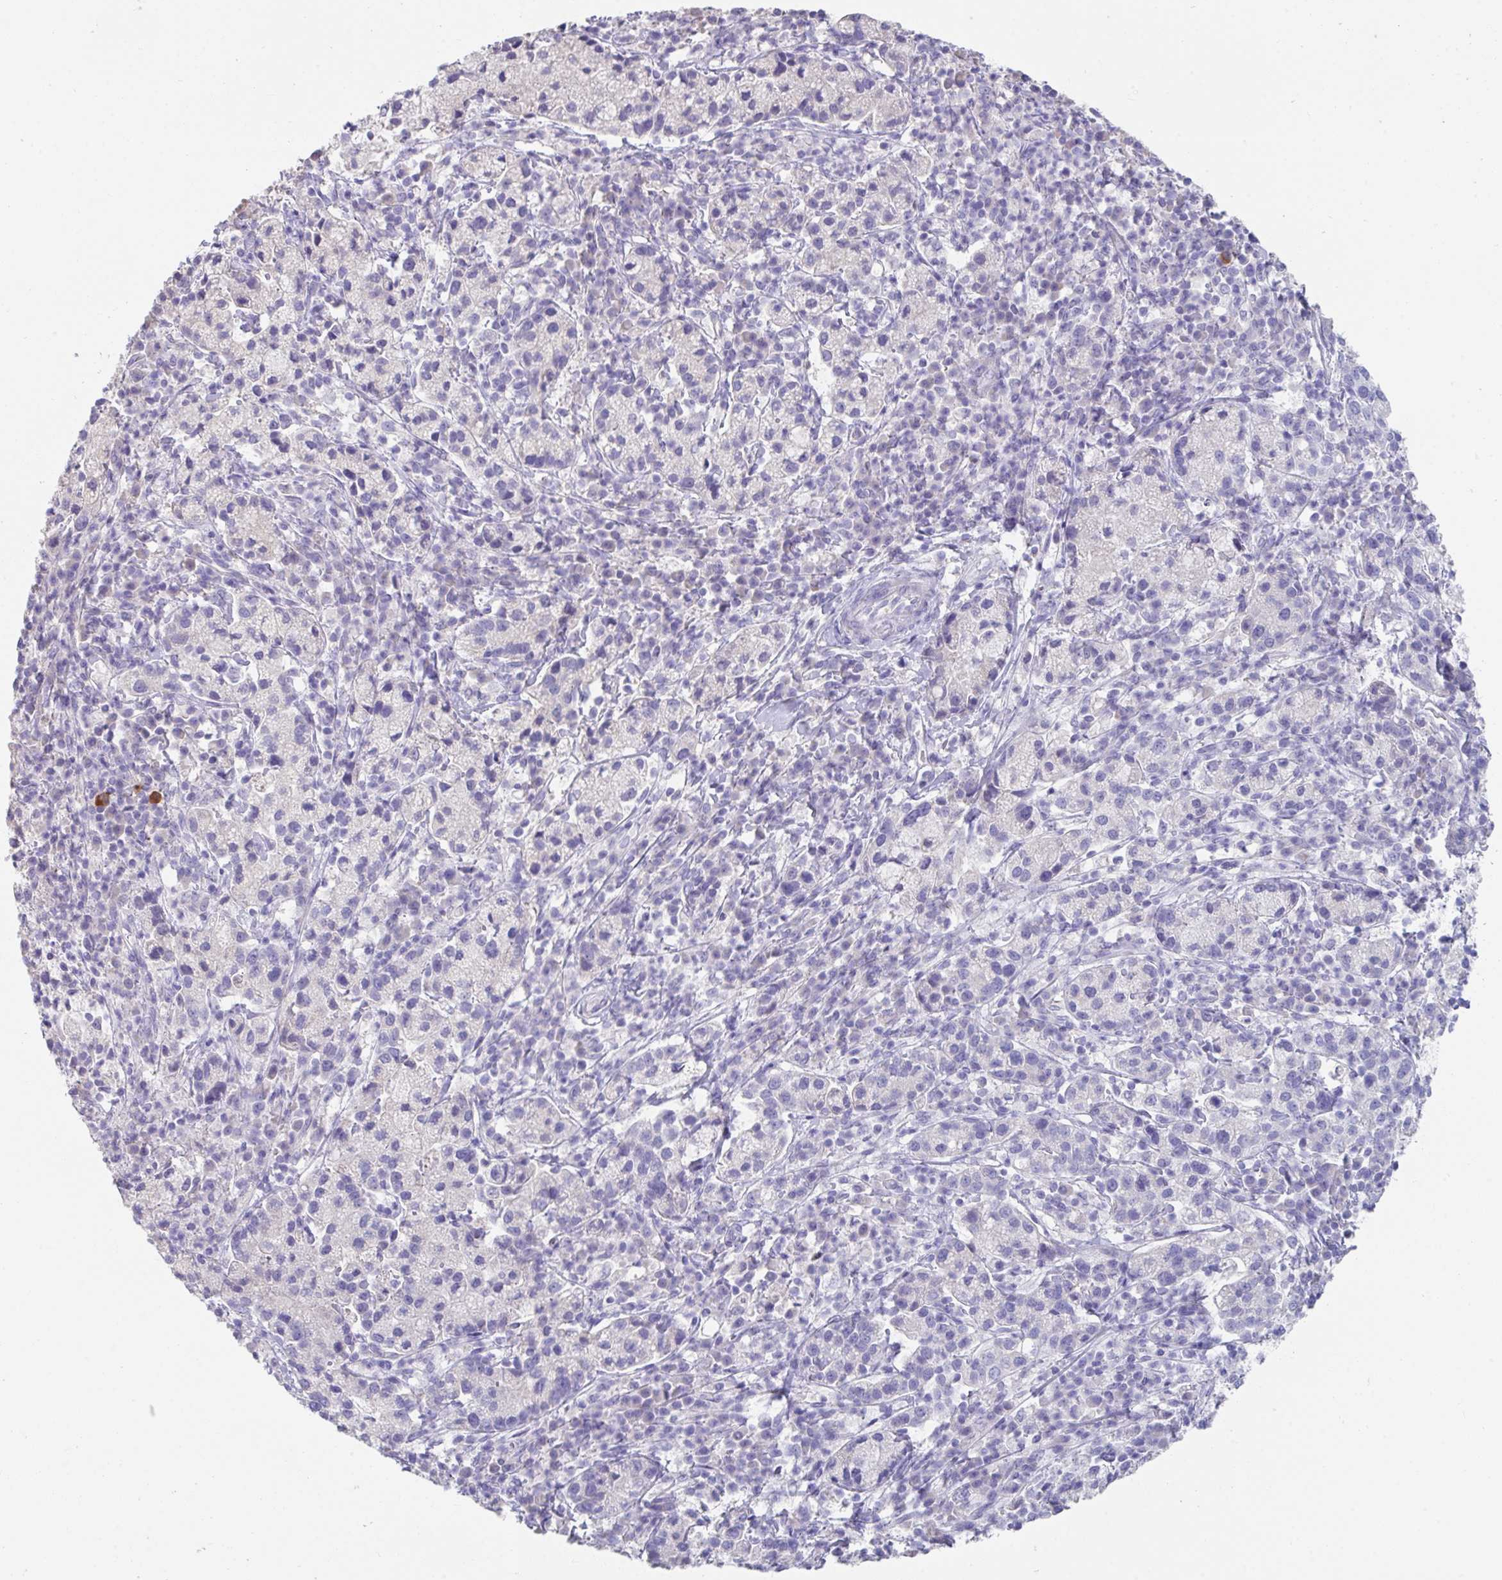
{"staining": {"intensity": "negative", "quantity": "none", "location": "none"}, "tissue": "cervical cancer", "cell_type": "Tumor cells", "image_type": "cancer", "snomed": [{"axis": "morphology", "description": "Normal tissue, NOS"}, {"axis": "morphology", "description": "Adenocarcinoma, NOS"}, {"axis": "topography", "description": "Cervix"}], "caption": "Tumor cells show no significant protein staining in cervical adenocarcinoma. (DAB (3,3'-diaminobenzidine) immunohistochemistry (IHC) visualized using brightfield microscopy, high magnification).", "gene": "SLC44A4", "patient": {"sex": "female", "age": 44}}